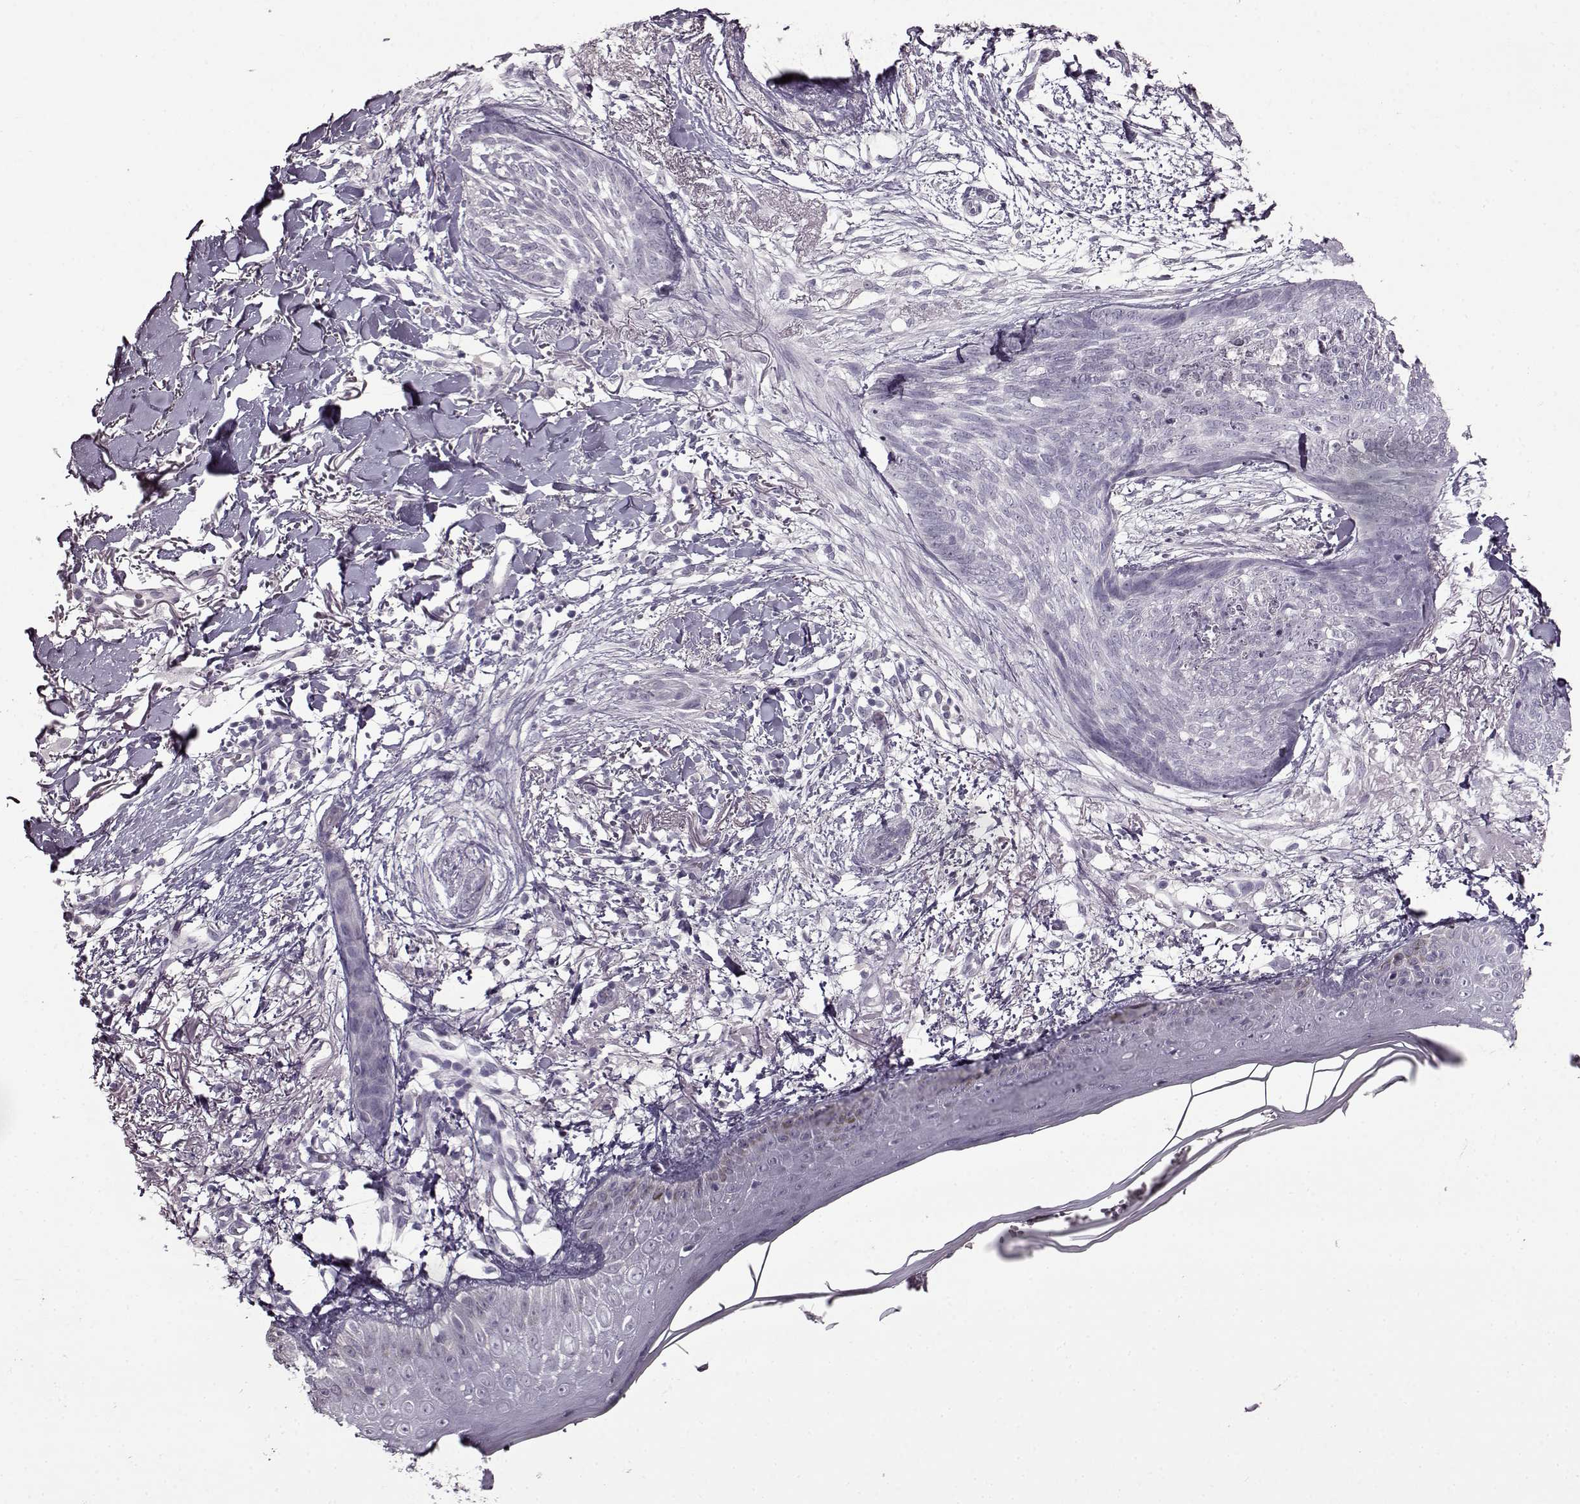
{"staining": {"intensity": "negative", "quantity": "none", "location": "none"}, "tissue": "skin cancer", "cell_type": "Tumor cells", "image_type": "cancer", "snomed": [{"axis": "morphology", "description": "Normal tissue, NOS"}, {"axis": "morphology", "description": "Basal cell carcinoma"}, {"axis": "topography", "description": "Skin"}], "caption": "Tumor cells are negative for protein expression in human skin cancer.", "gene": "FSHB", "patient": {"sex": "male", "age": 84}}